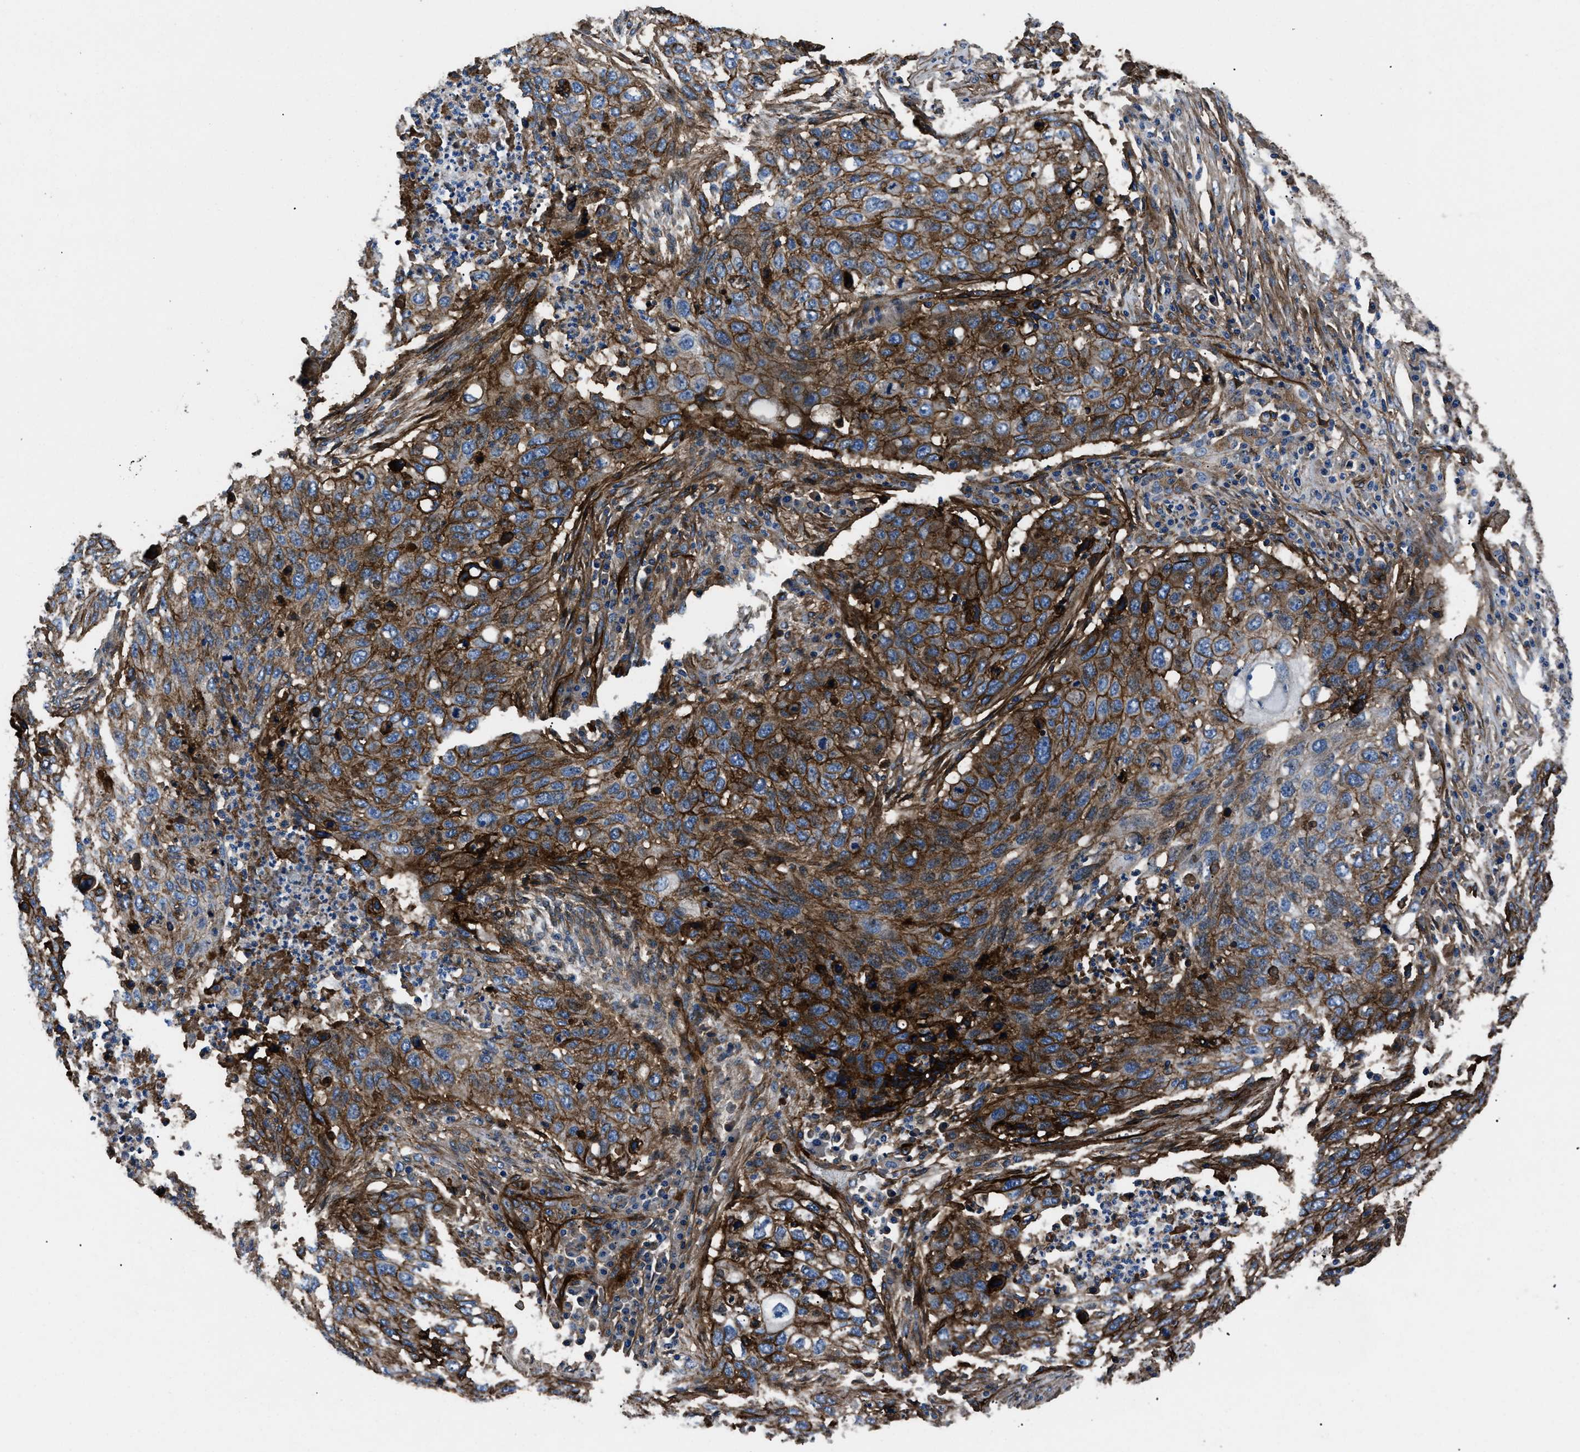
{"staining": {"intensity": "strong", "quantity": ">75%", "location": "cytoplasmic/membranous"}, "tissue": "lung cancer", "cell_type": "Tumor cells", "image_type": "cancer", "snomed": [{"axis": "morphology", "description": "Squamous cell carcinoma, NOS"}, {"axis": "topography", "description": "Lung"}], "caption": "This photomicrograph exhibits immunohistochemistry staining of squamous cell carcinoma (lung), with high strong cytoplasmic/membranous staining in approximately >75% of tumor cells.", "gene": "CD276", "patient": {"sex": "female", "age": 63}}